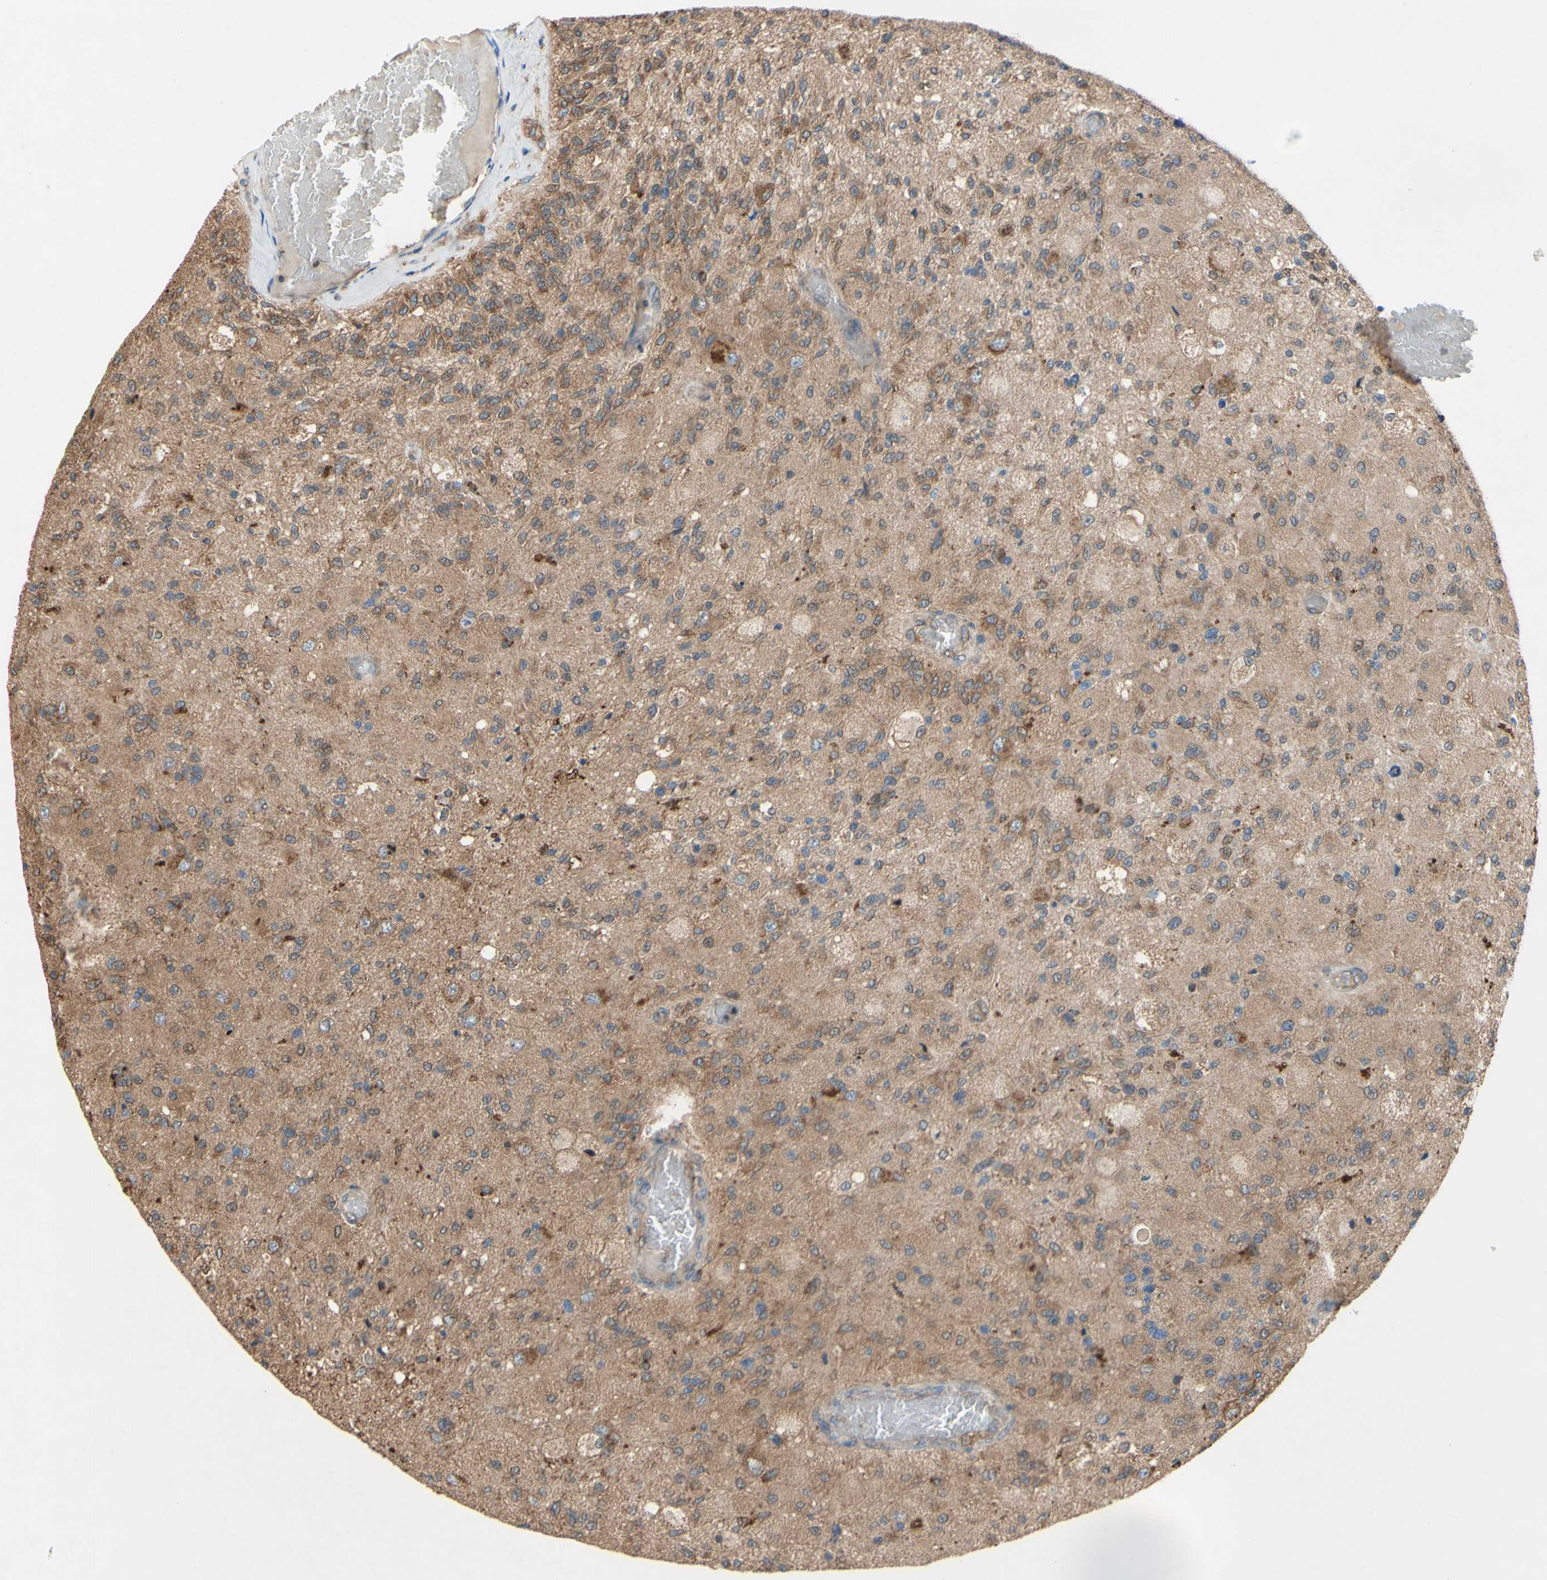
{"staining": {"intensity": "moderate", "quantity": "25%-75%", "location": "cytoplasmic/membranous"}, "tissue": "glioma", "cell_type": "Tumor cells", "image_type": "cancer", "snomed": [{"axis": "morphology", "description": "Normal tissue, NOS"}, {"axis": "morphology", "description": "Glioma, malignant, High grade"}, {"axis": "topography", "description": "Cerebral cortex"}], "caption": "Malignant high-grade glioma tissue shows moderate cytoplasmic/membranous staining in approximately 25%-75% of tumor cells, visualized by immunohistochemistry. The staining was performed using DAB (3,3'-diaminobenzidine) to visualize the protein expression in brown, while the nuclei were stained in blue with hematoxylin (Magnification: 20x).", "gene": "PDGFB", "patient": {"sex": "male", "age": 77}}